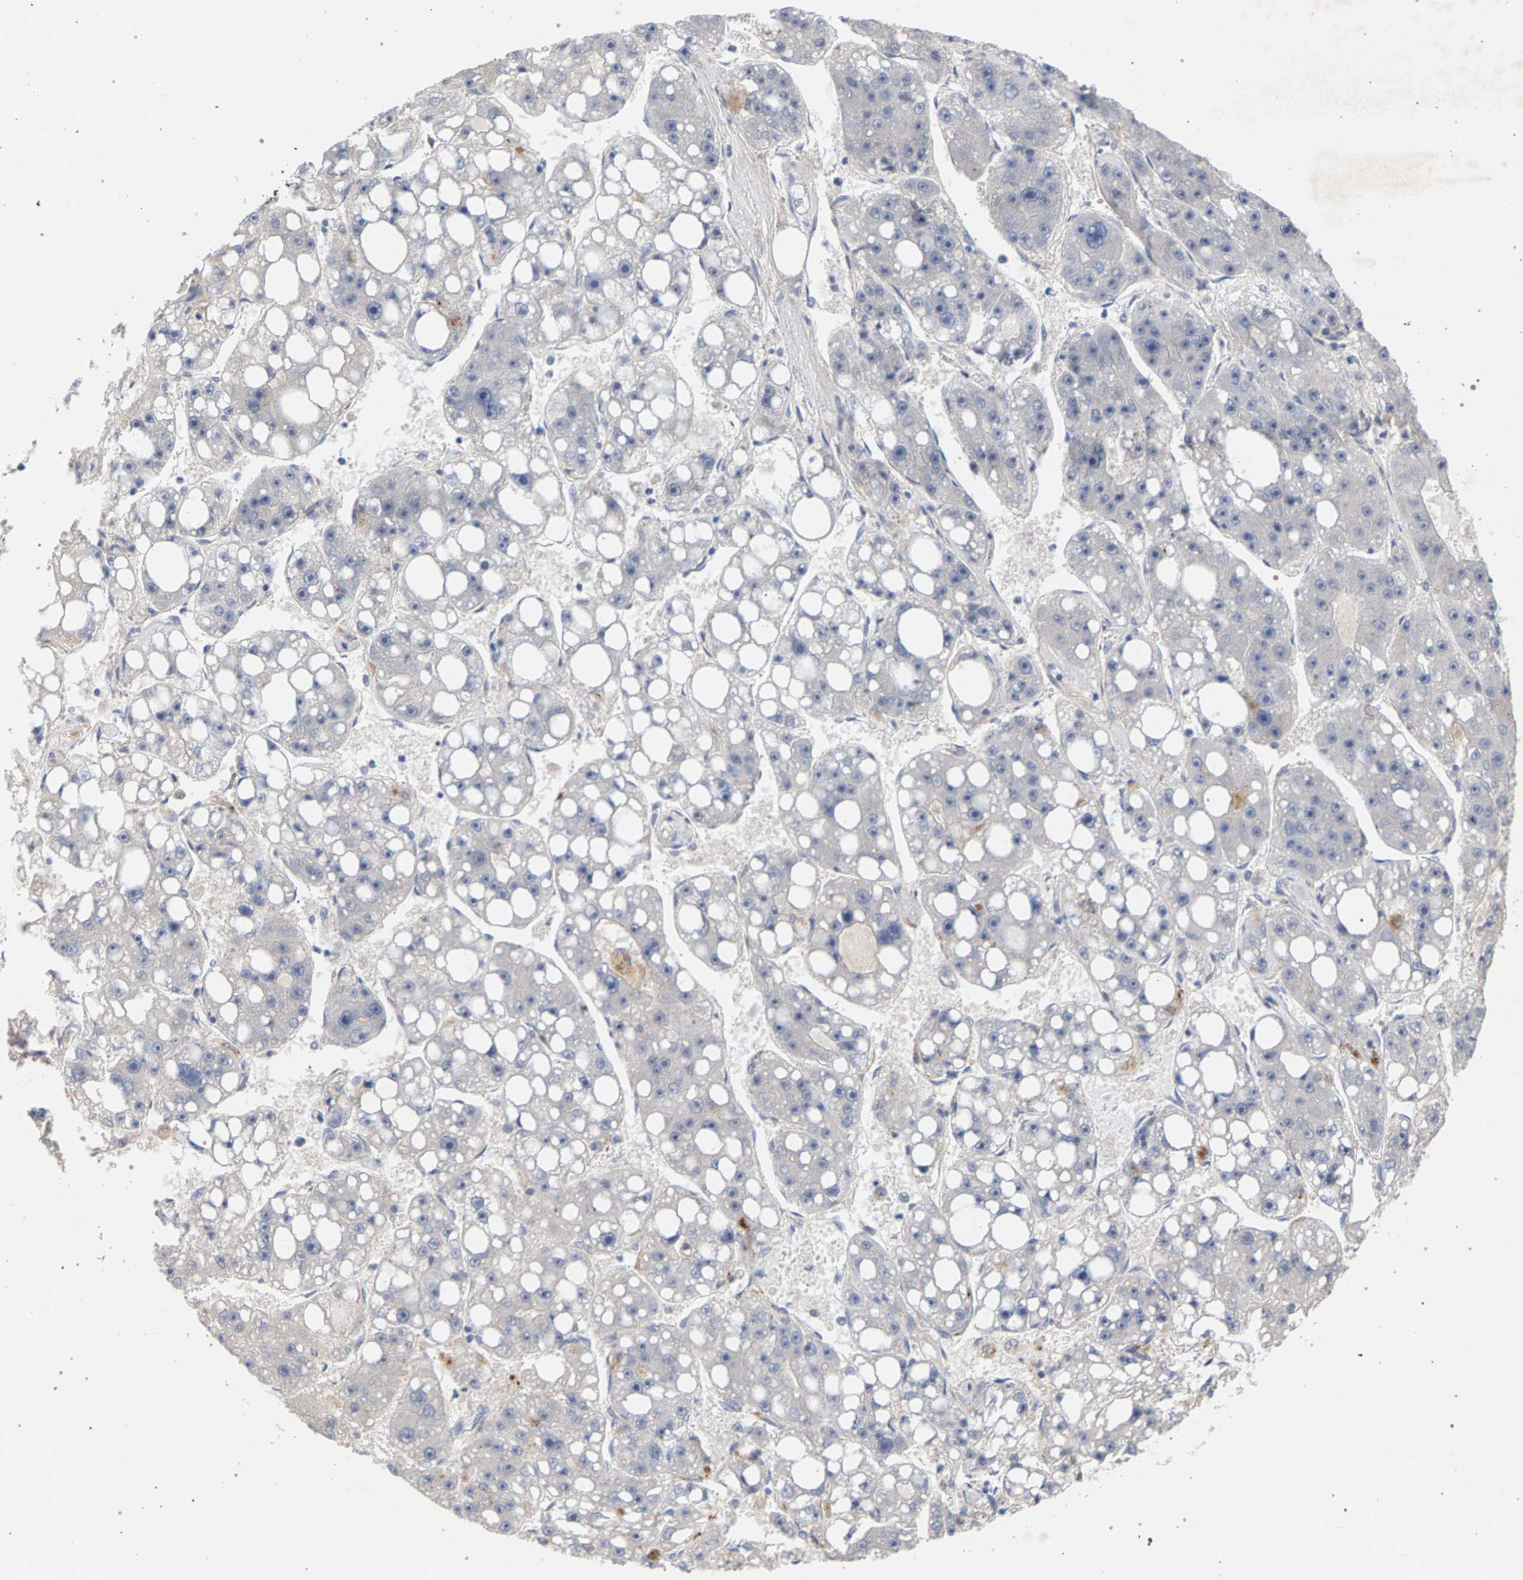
{"staining": {"intensity": "negative", "quantity": "none", "location": "none"}, "tissue": "liver cancer", "cell_type": "Tumor cells", "image_type": "cancer", "snomed": [{"axis": "morphology", "description": "Carcinoma, Hepatocellular, NOS"}, {"axis": "topography", "description": "Liver"}], "caption": "Immunohistochemistry (IHC) of human liver cancer (hepatocellular carcinoma) shows no positivity in tumor cells.", "gene": "MAMDC2", "patient": {"sex": "female", "age": 61}}